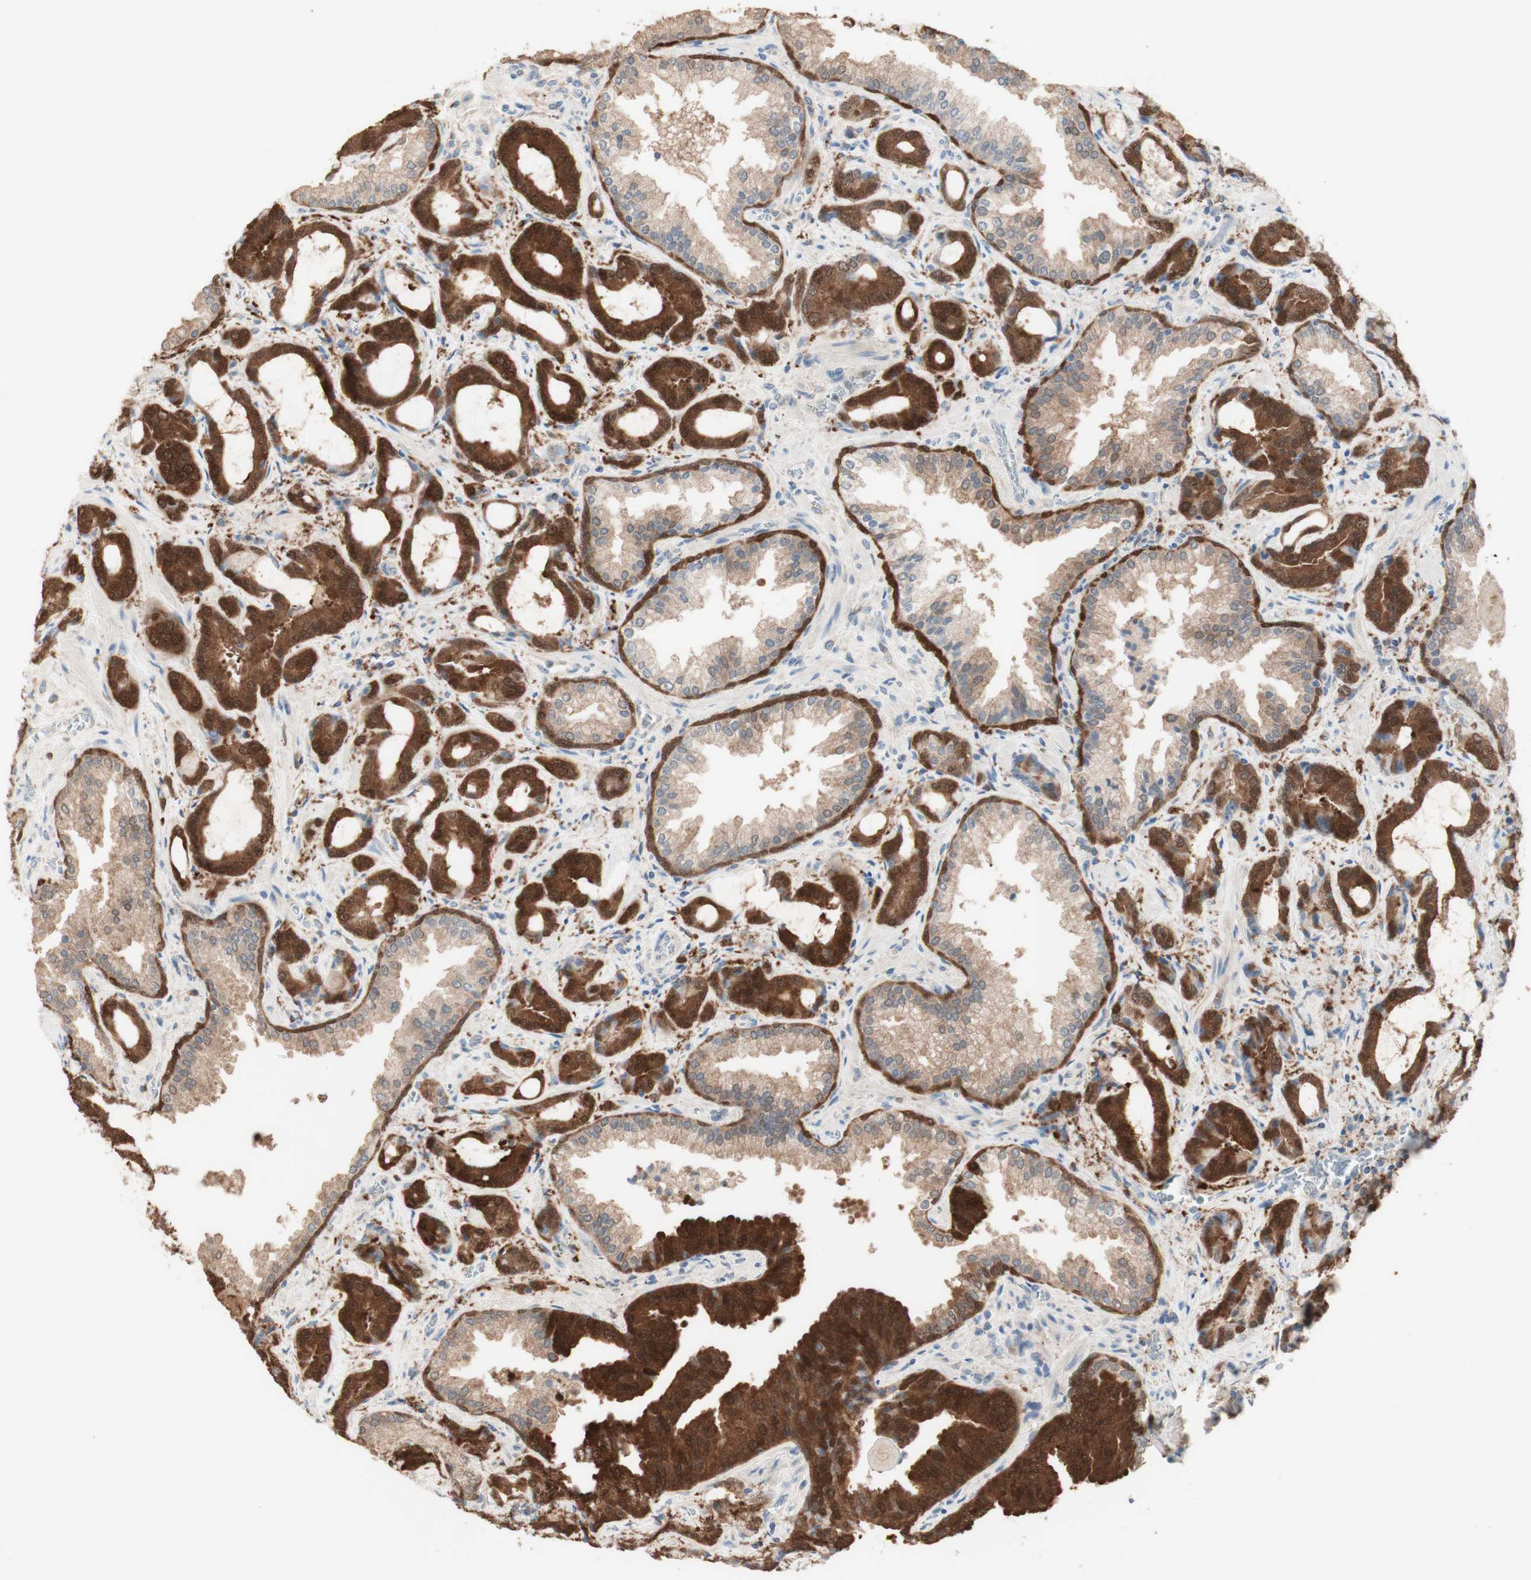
{"staining": {"intensity": "strong", "quantity": "25%-75%", "location": "cytoplasmic/membranous,nuclear"}, "tissue": "prostate cancer", "cell_type": "Tumor cells", "image_type": "cancer", "snomed": [{"axis": "morphology", "description": "Adenocarcinoma, Low grade"}, {"axis": "topography", "description": "Prostate"}], "caption": "This histopathology image exhibits prostate adenocarcinoma (low-grade) stained with immunohistochemistry (IHC) to label a protein in brown. The cytoplasmic/membranous and nuclear of tumor cells show strong positivity for the protein. Nuclei are counter-stained blue.", "gene": "COMT", "patient": {"sex": "male", "age": 60}}